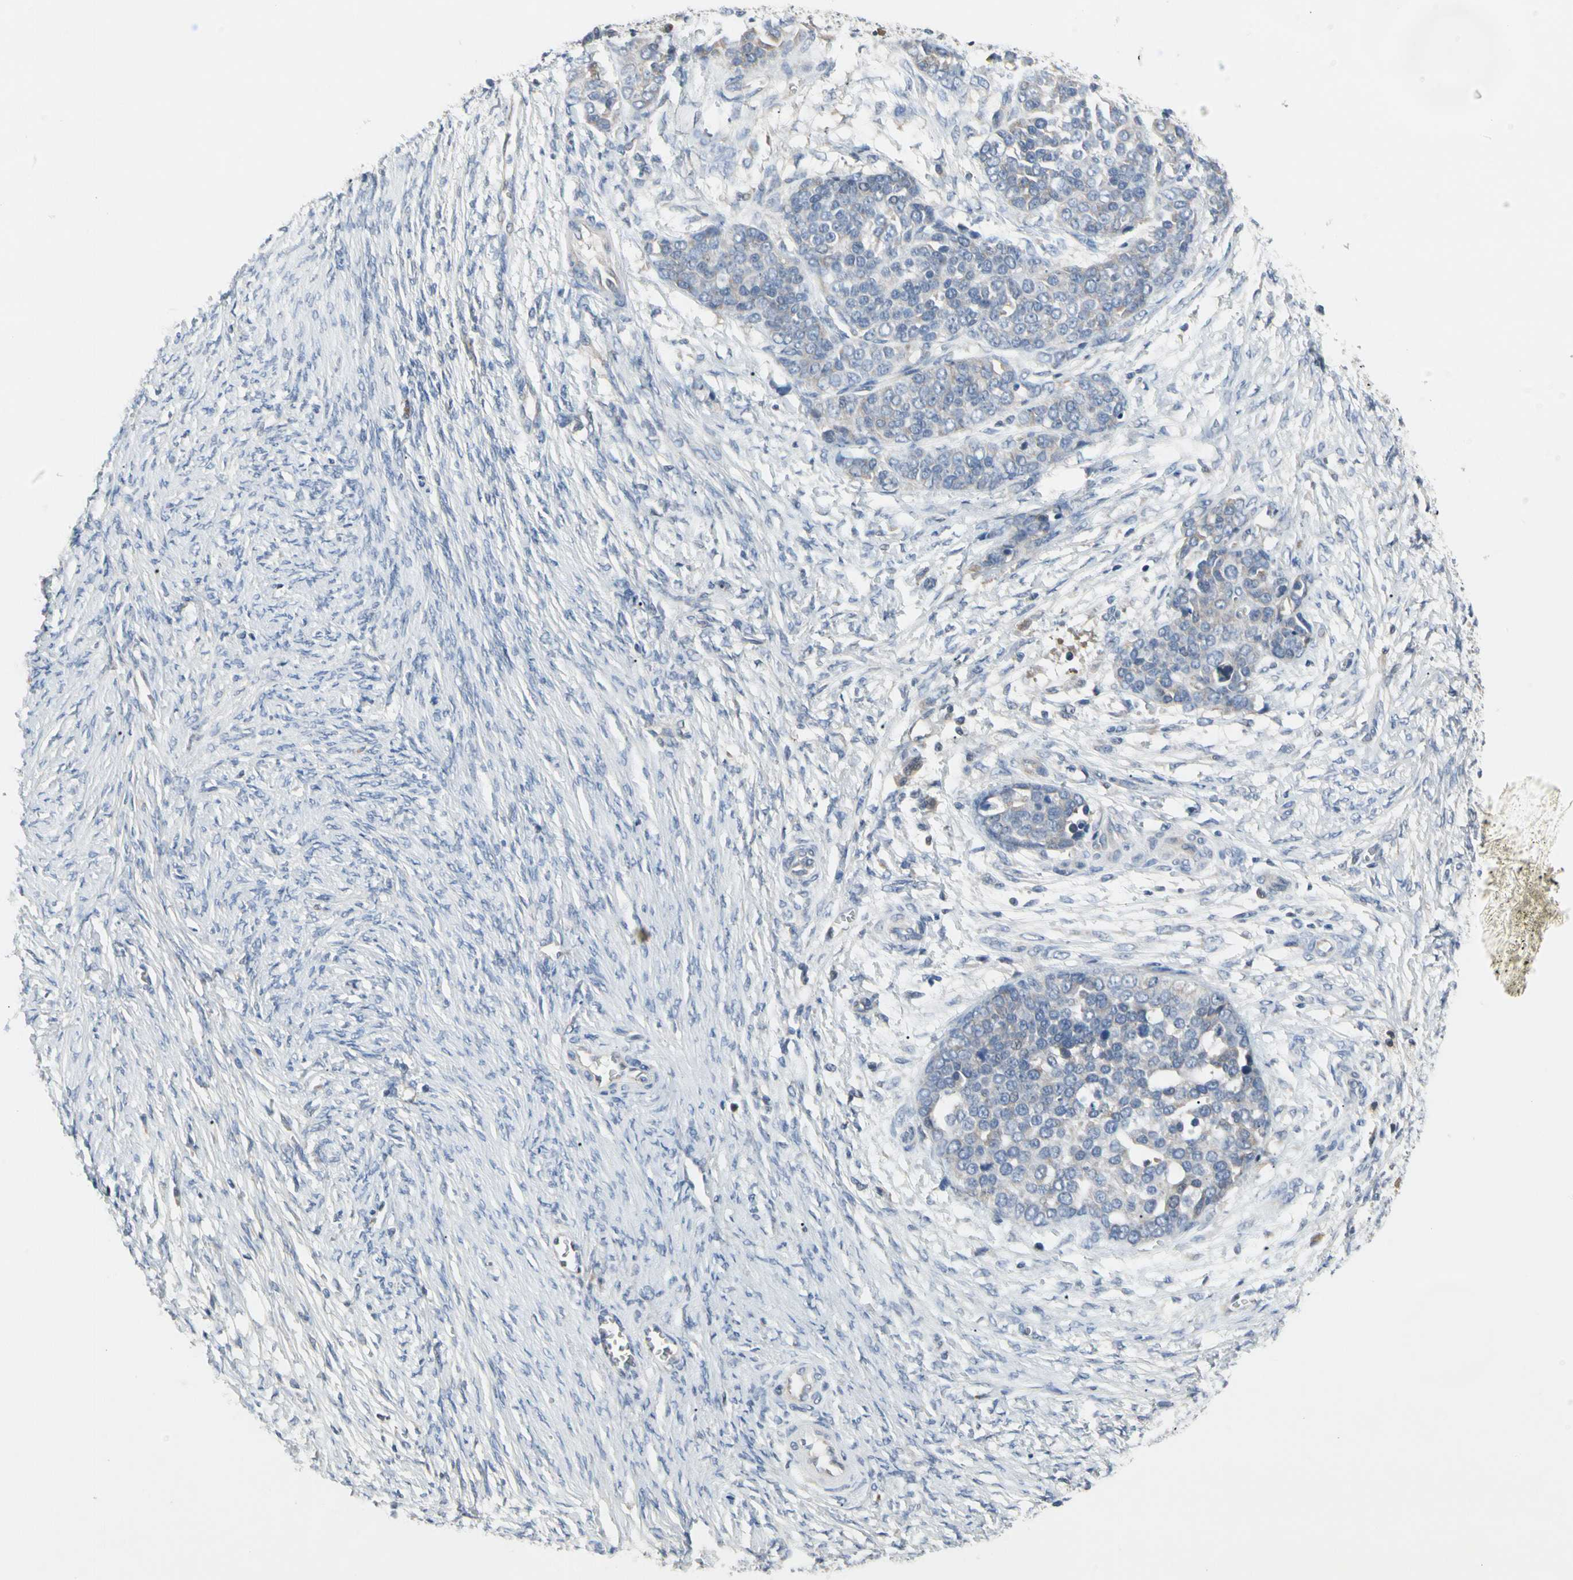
{"staining": {"intensity": "weak", "quantity": "<25%", "location": "cytoplasmic/membranous"}, "tissue": "ovarian cancer", "cell_type": "Tumor cells", "image_type": "cancer", "snomed": [{"axis": "morphology", "description": "Cystadenocarcinoma, serous, NOS"}, {"axis": "topography", "description": "Ovary"}], "caption": "Immunohistochemistry photomicrograph of human ovarian cancer stained for a protein (brown), which shows no positivity in tumor cells.", "gene": "ECRG4", "patient": {"sex": "female", "age": 44}}